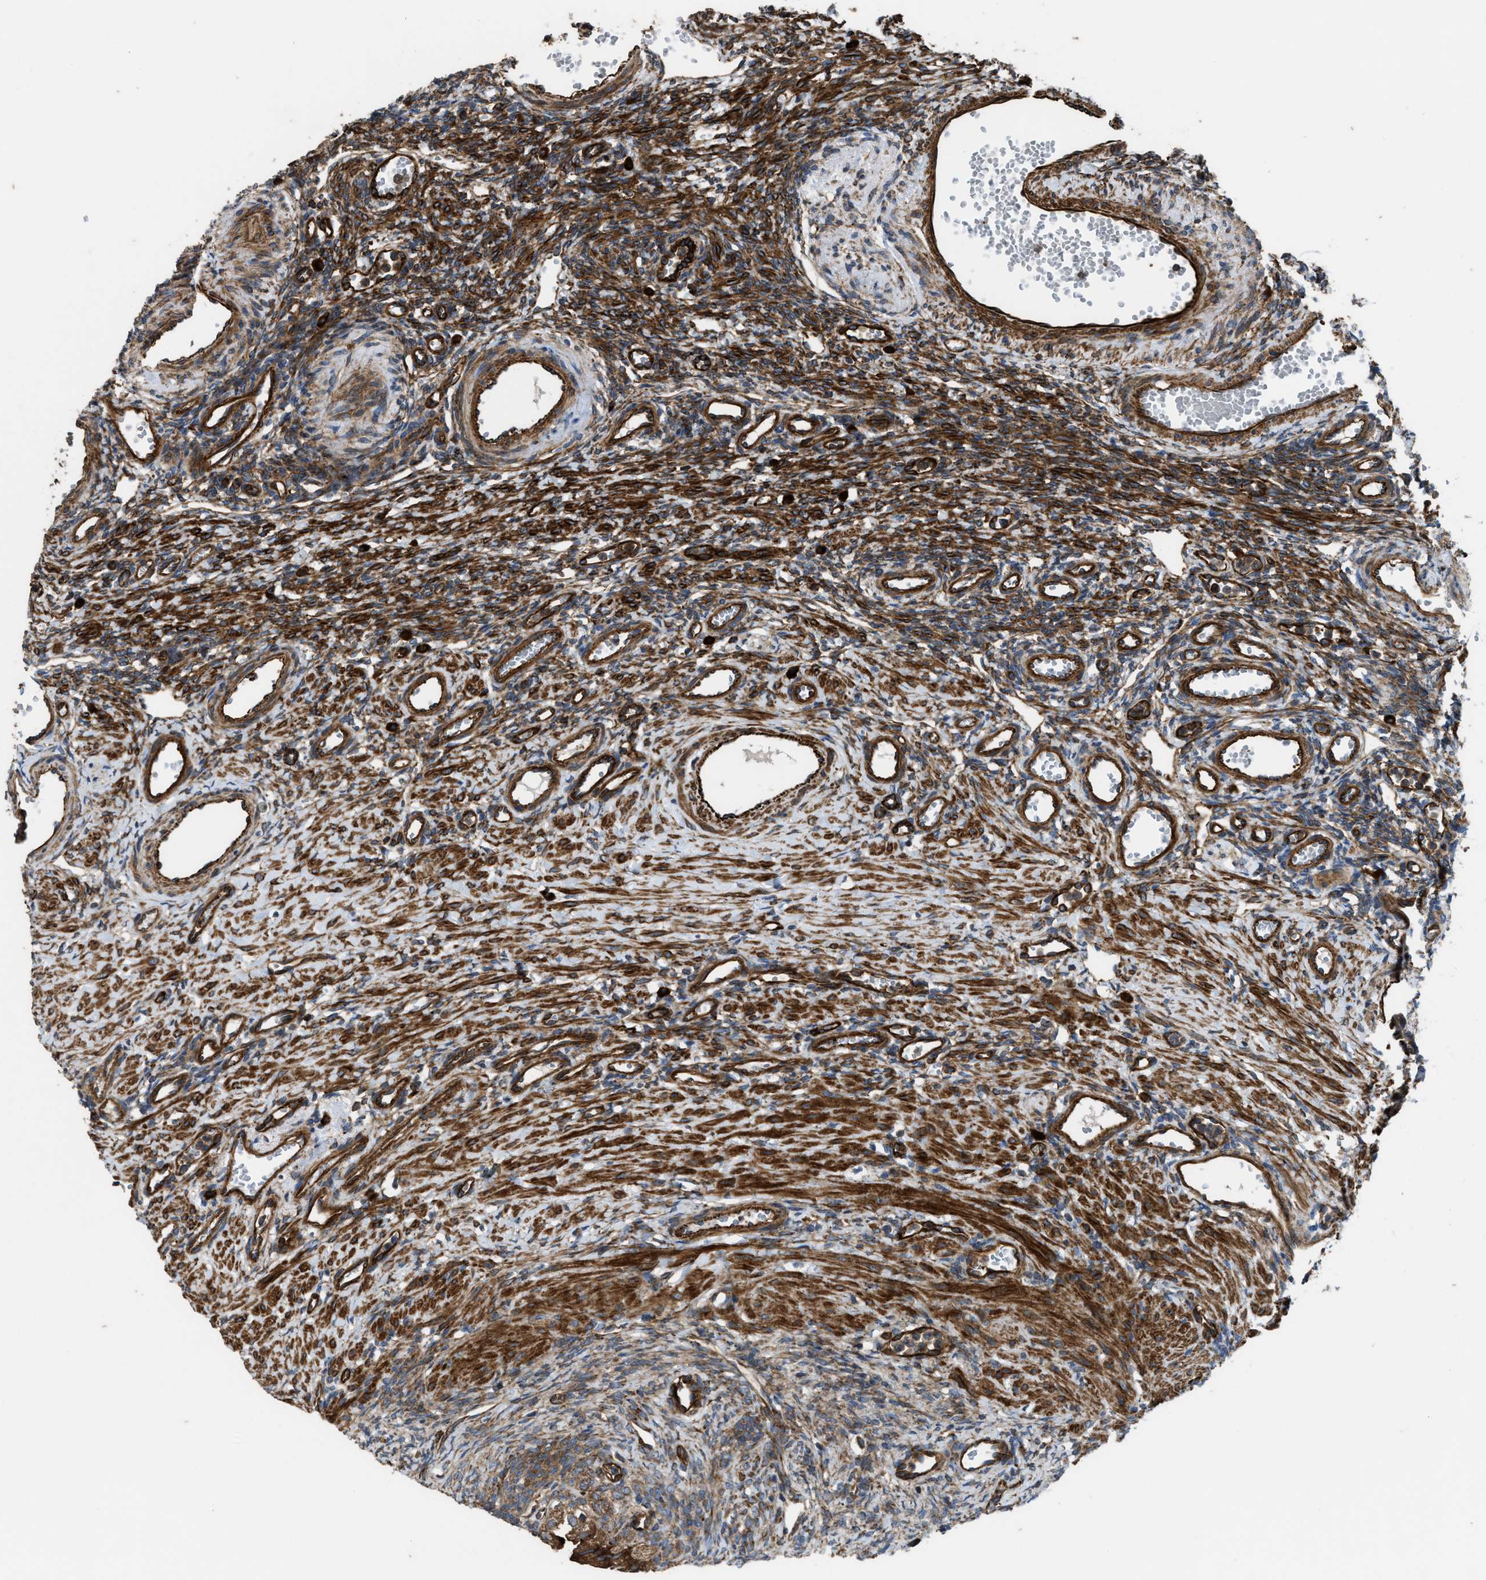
{"staining": {"intensity": "moderate", "quantity": ">75%", "location": "cytoplasmic/membranous"}, "tissue": "ovary", "cell_type": "Follicle cells", "image_type": "normal", "snomed": [{"axis": "morphology", "description": "Normal tissue, NOS"}, {"axis": "topography", "description": "Ovary"}], "caption": "Follicle cells reveal moderate cytoplasmic/membranous positivity in approximately >75% of cells in normal ovary.", "gene": "EGLN1", "patient": {"sex": "female", "age": 33}}